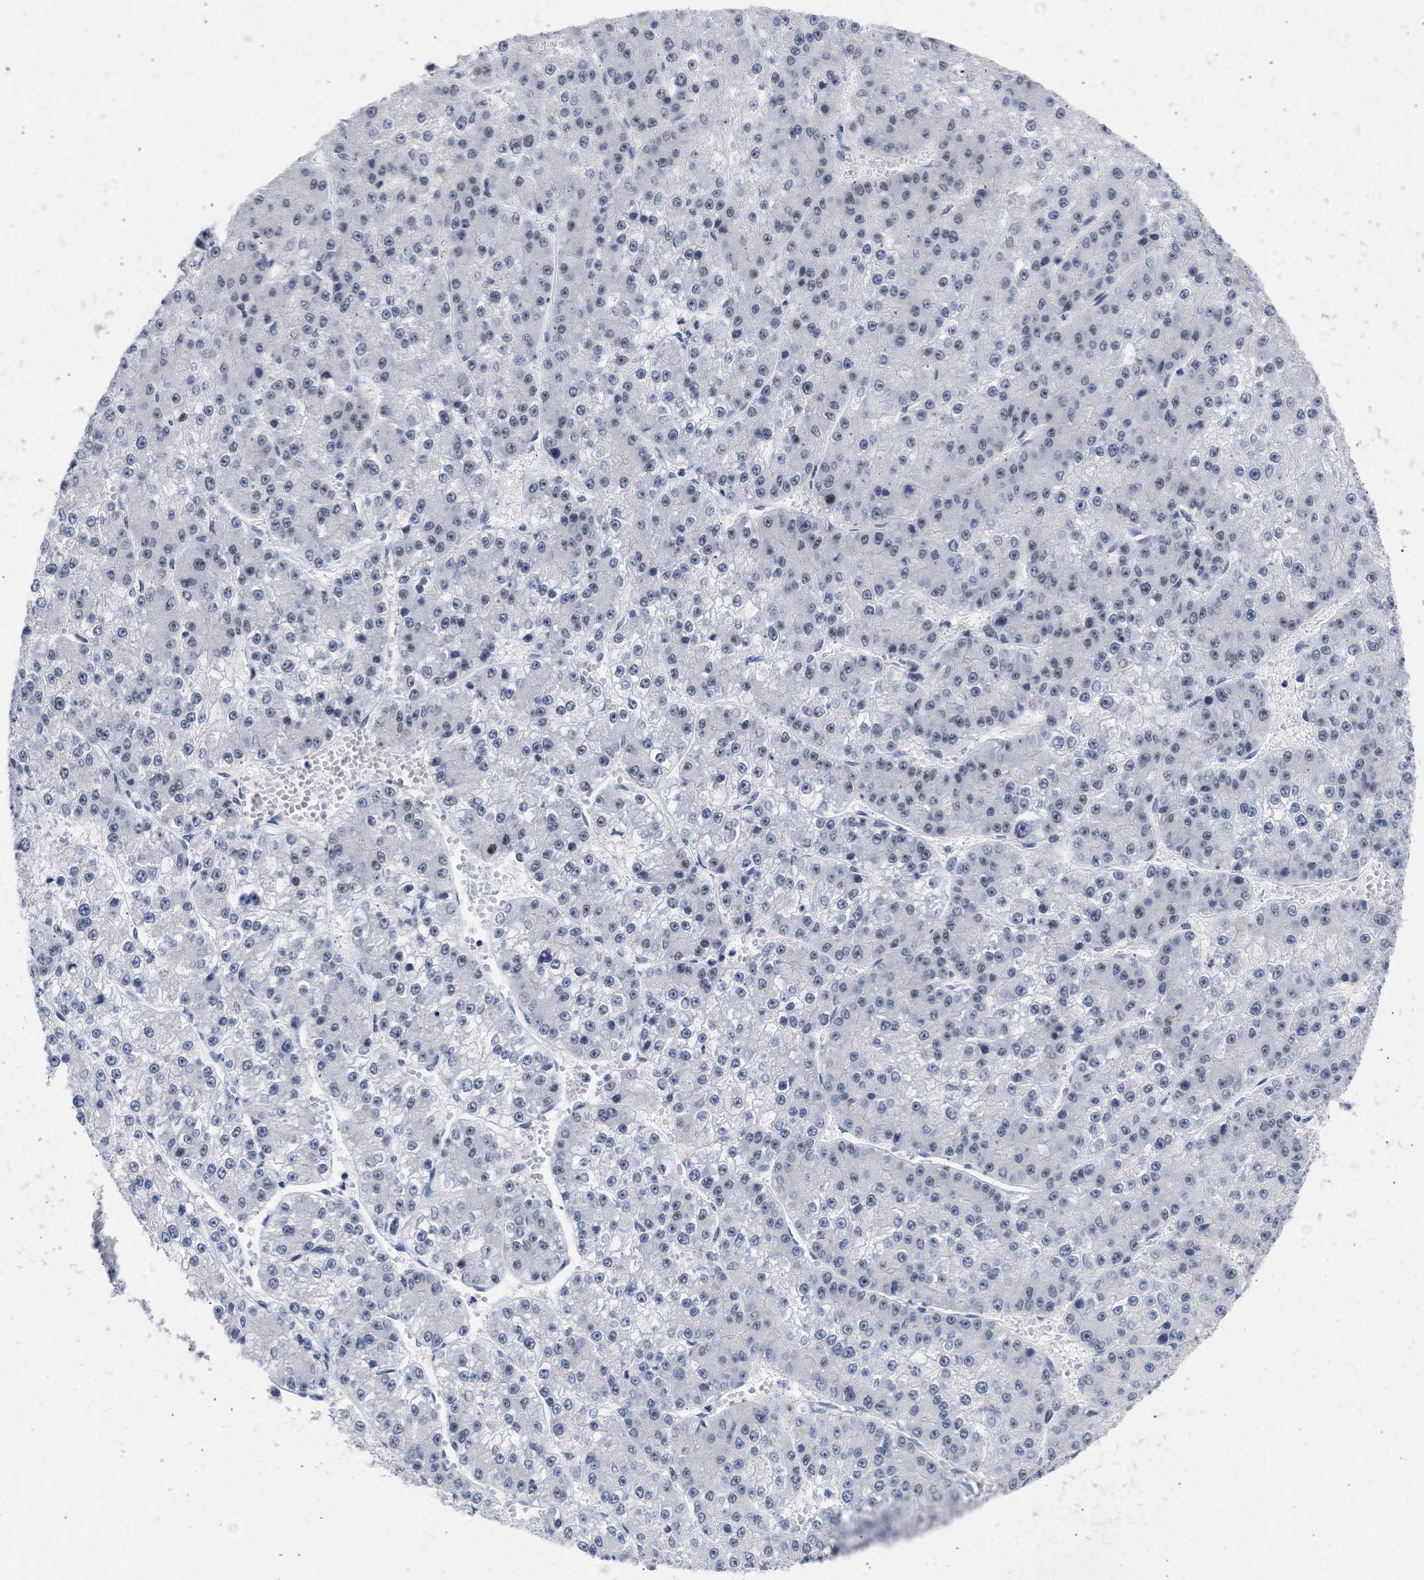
{"staining": {"intensity": "weak", "quantity": "<25%", "location": "nuclear"}, "tissue": "liver cancer", "cell_type": "Tumor cells", "image_type": "cancer", "snomed": [{"axis": "morphology", "description": "Carcinoma, Hepatocellular, NOS"}, {"axis": "topography", "description": "Liver"}], "caption": "Immunohistochemical staining of human liver cancer exhibits no significant staining in tumor cells.", "gene": "DDX41", "patient": {"sex": "female", "age": 73}}